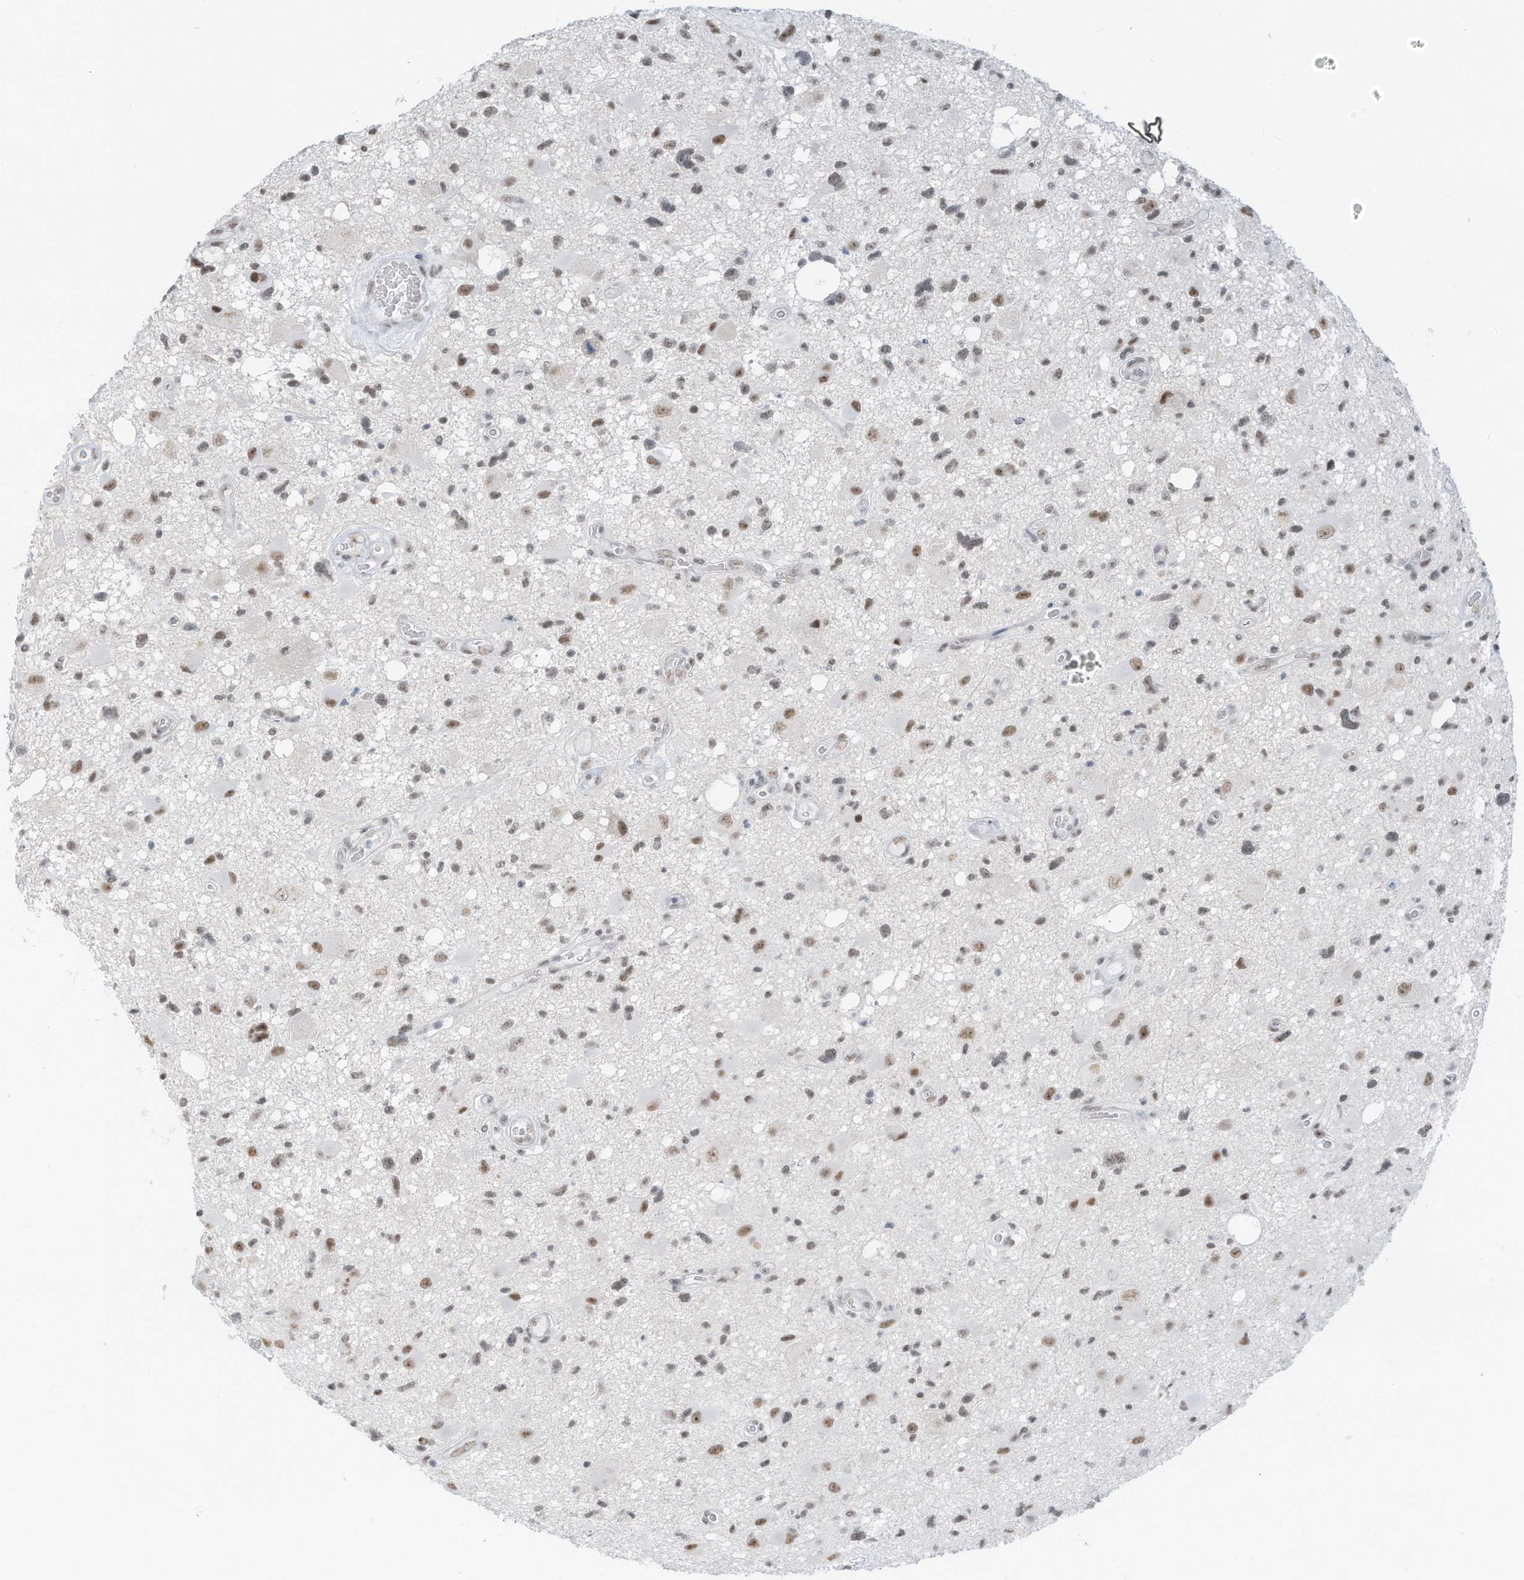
{"staining": {"intensity": "moderate", "quantity": "<25%", "location": "nuclear"}, "tissue": "glioma", "cell_type": "Tumor cells", "image_type": "cancer", "snomed": [{"axis": "morphology", "description": "Glioma, malignant, High grade"}, {"axis": "topography", "description": "Brain"}], "caption": "Malignant glioma (high-grade) stained for a protein demonstrates moderate nuclear positivity in tumor cells. Using DAB (3,3'-diaminobenzidine) (brown) and hematoxylin (blue) stains, captured at high magnification using brightfield microscopy.", "gene": "PGC", "patient": {"sex": "male", "age": 33}}